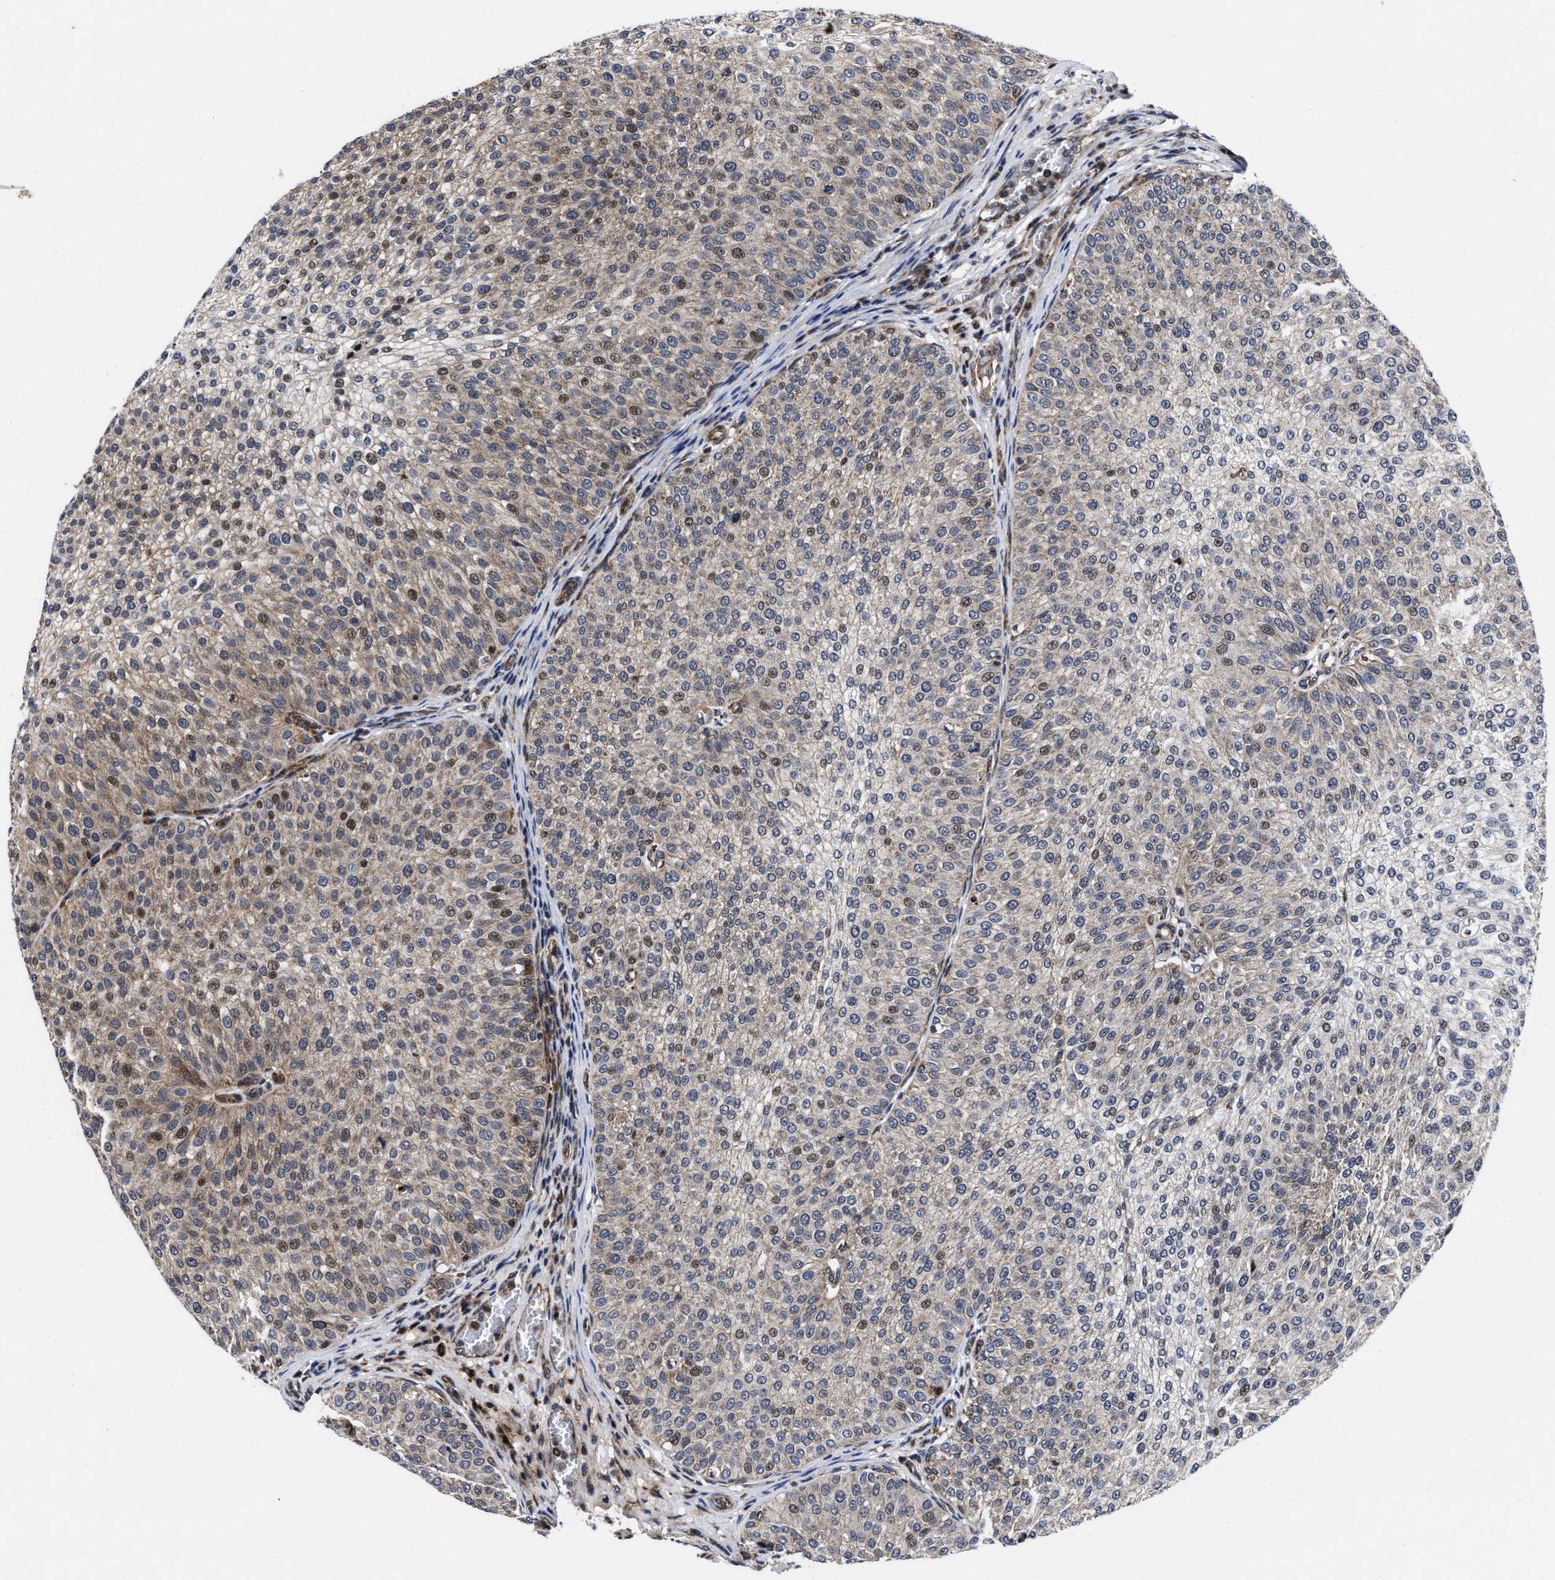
{"staining": {"intensity": "weak", "quantity": ">75%", "location": "cytoplasmic/membranous,nuclear"}, "tissue": "urothelial cancer", "cell_type": "Tumor cells", "image_type": "cancer", "snomed": [{"axis": "morphology", "description": "Urothelial carcinoma, Low grade"}, {"axis": "topography", "description": "Smooth muscle"}, {"axis": "topography", "description": "Urinary bladder"}], "caption": "IHC micrograph of human urothelial cancer stained for a protein (brown), which exhibits low levels of weak cytoplasmic/membranous and nuclear expression in approximately >75% of tumor cells.", "gene": "MRPL50", "patient": {"sex": "male", "age": 60}}